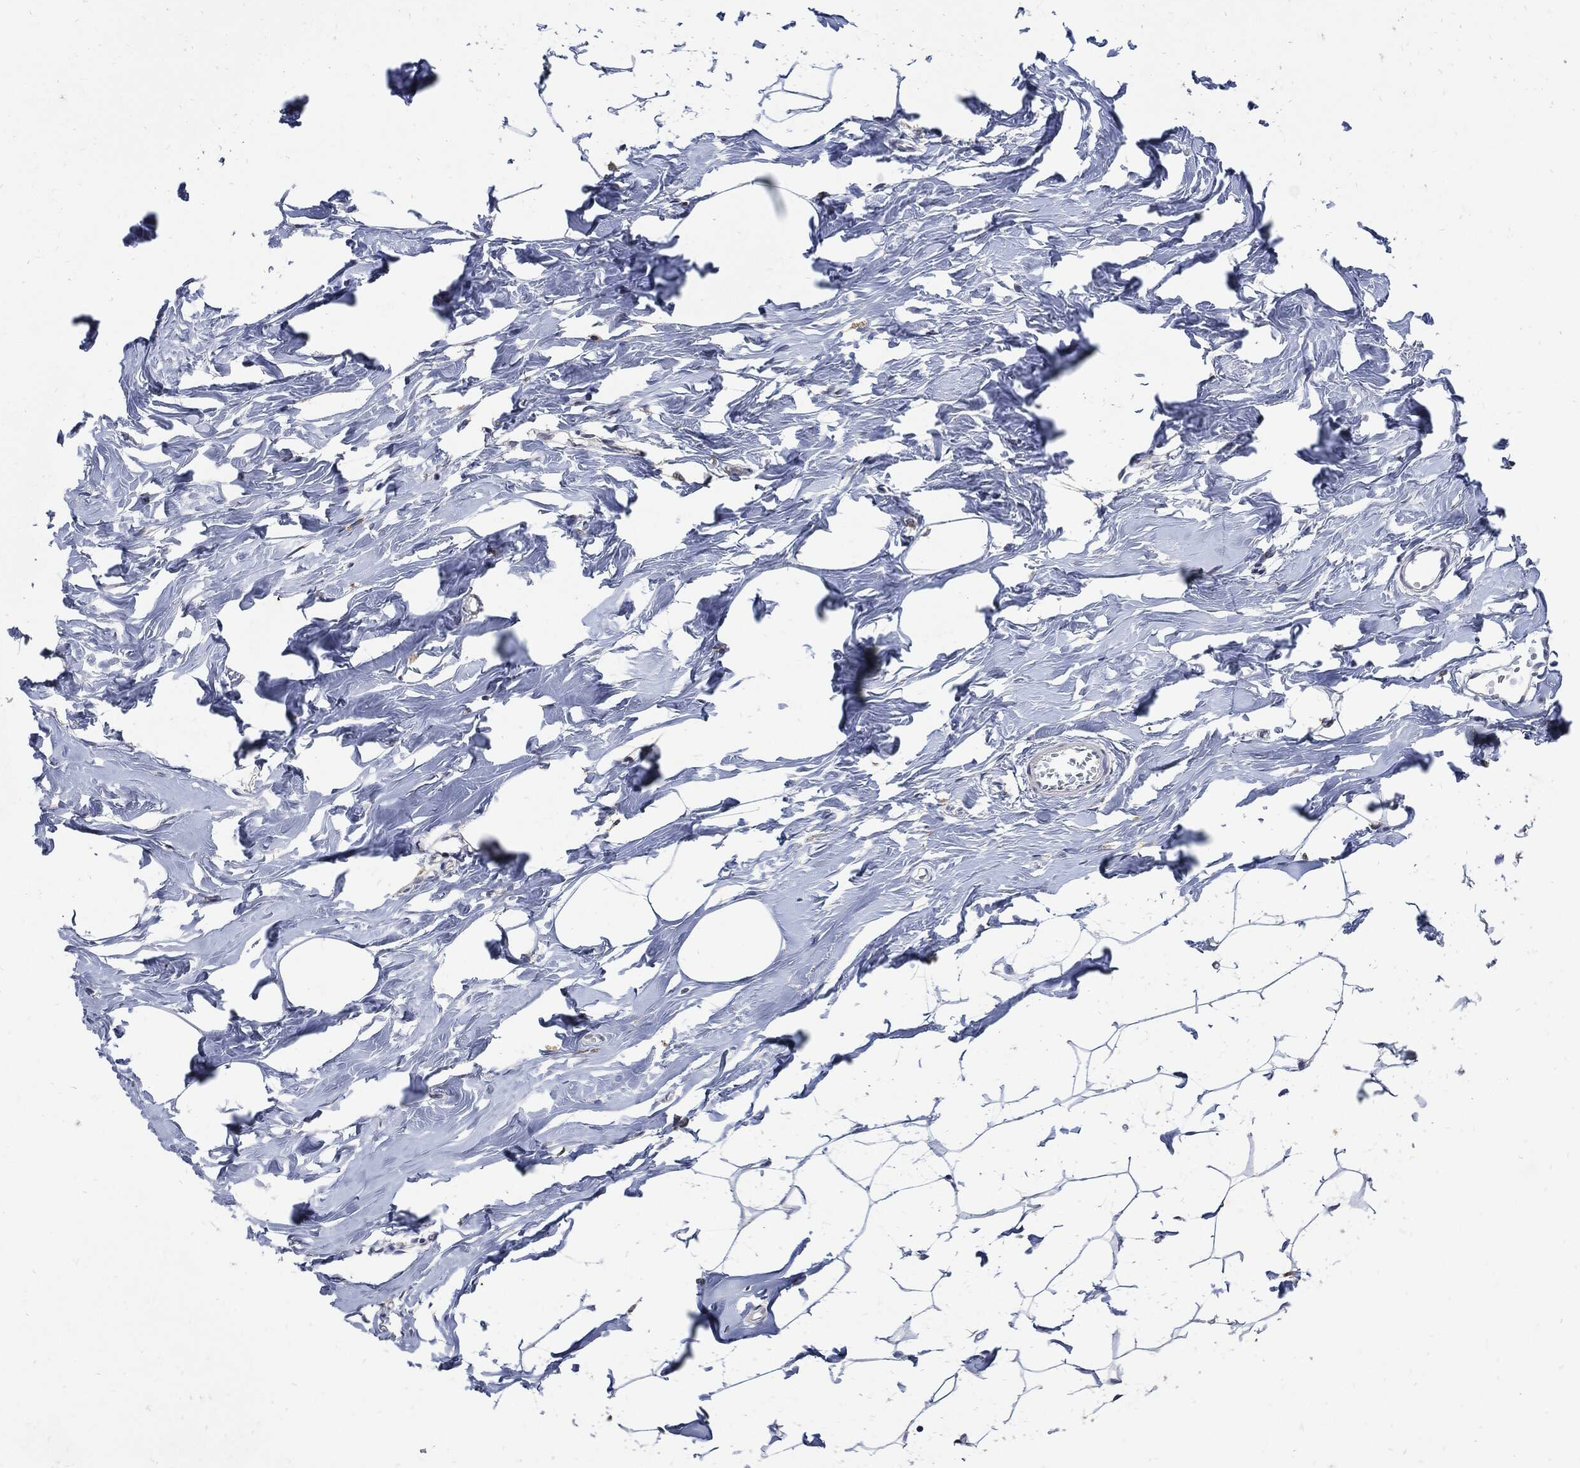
{"staining": {"intensity": "negative", "quantity": "none", "location": "none"}, "tissue": "breast", "cell_type": "Adipocytes", "image_type": "normal", "snomed": [{"axis": "morphology", "description": "Normal tissue, NOS"}, {"axis": "morphology", "description": "Lobular carcinoma, in situ"}, {"axis": "topography", "description": "Breast"}], "caption": "IHC micrograph of normal breast: human breast stained with DAB exhibits no significant protein staining in adipocytes. The staining is performed using DAB (3,3'-diaminobenzidine) brown chromogen with nuclei counter-stained in using hematoxylin.", "gene": "SLC31A2", "patient": {"sex": "female", "age": 35}}